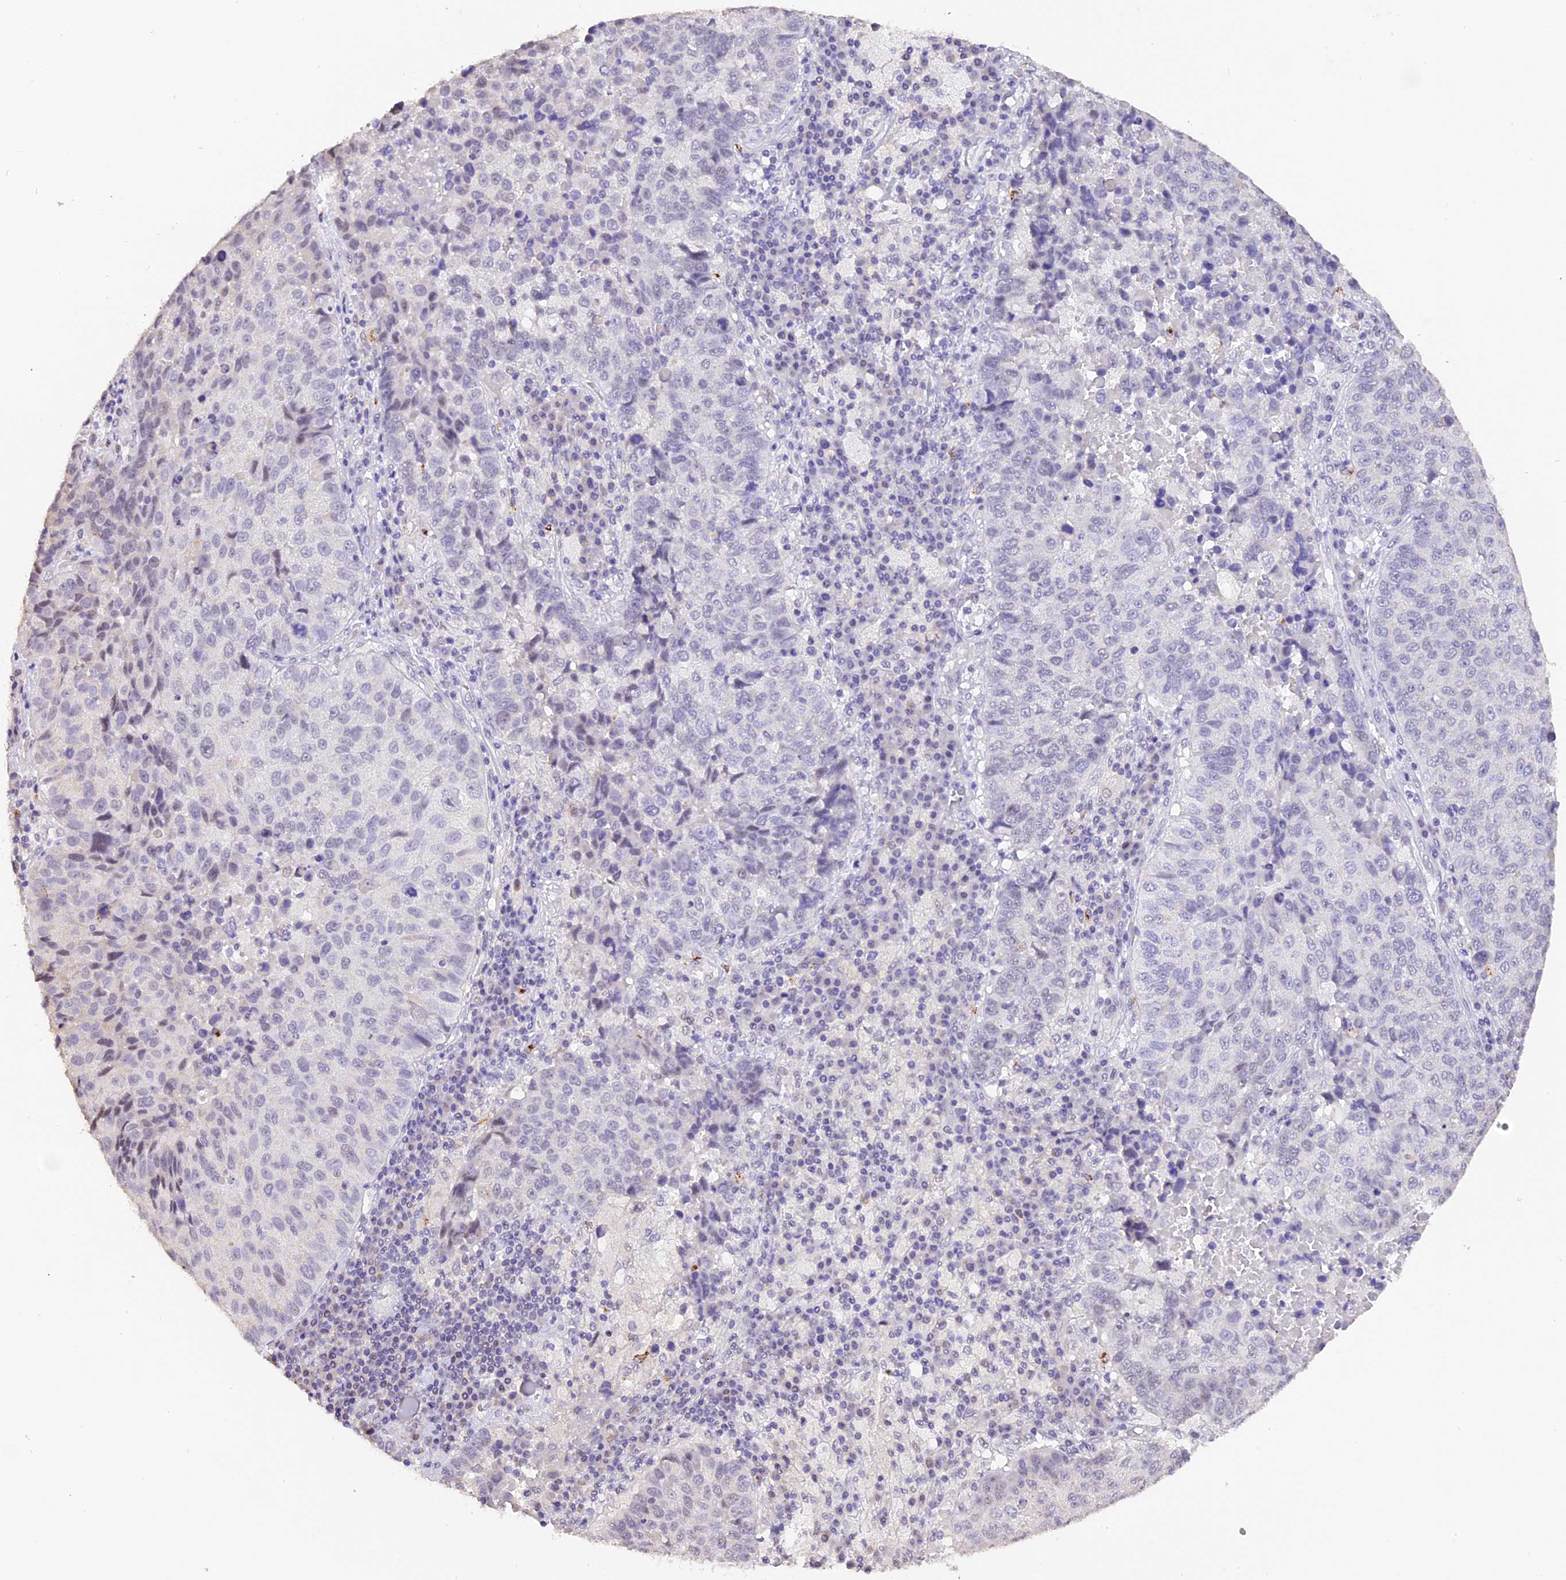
{"staining": {"intensity": "negative", "quantity": "none", "location": "none"}, "tissue": "lung cancer", "cell_type": "Tumor cells", "image_type": "cancer", "snomed": [{"axis": "morphology", "description": "Squamous cell carcinoma, NOS"}, {"axis": "topography", "description": "Lung"}], "caption": "High power microscopy photomicrograph of an immunohistochemistry (IHC) image of lung squamous cell carcinoma, revealing no significant positivity in tumor cells.", "gene": "AHSP", "patient": {"sex": "male", "age": 73}}